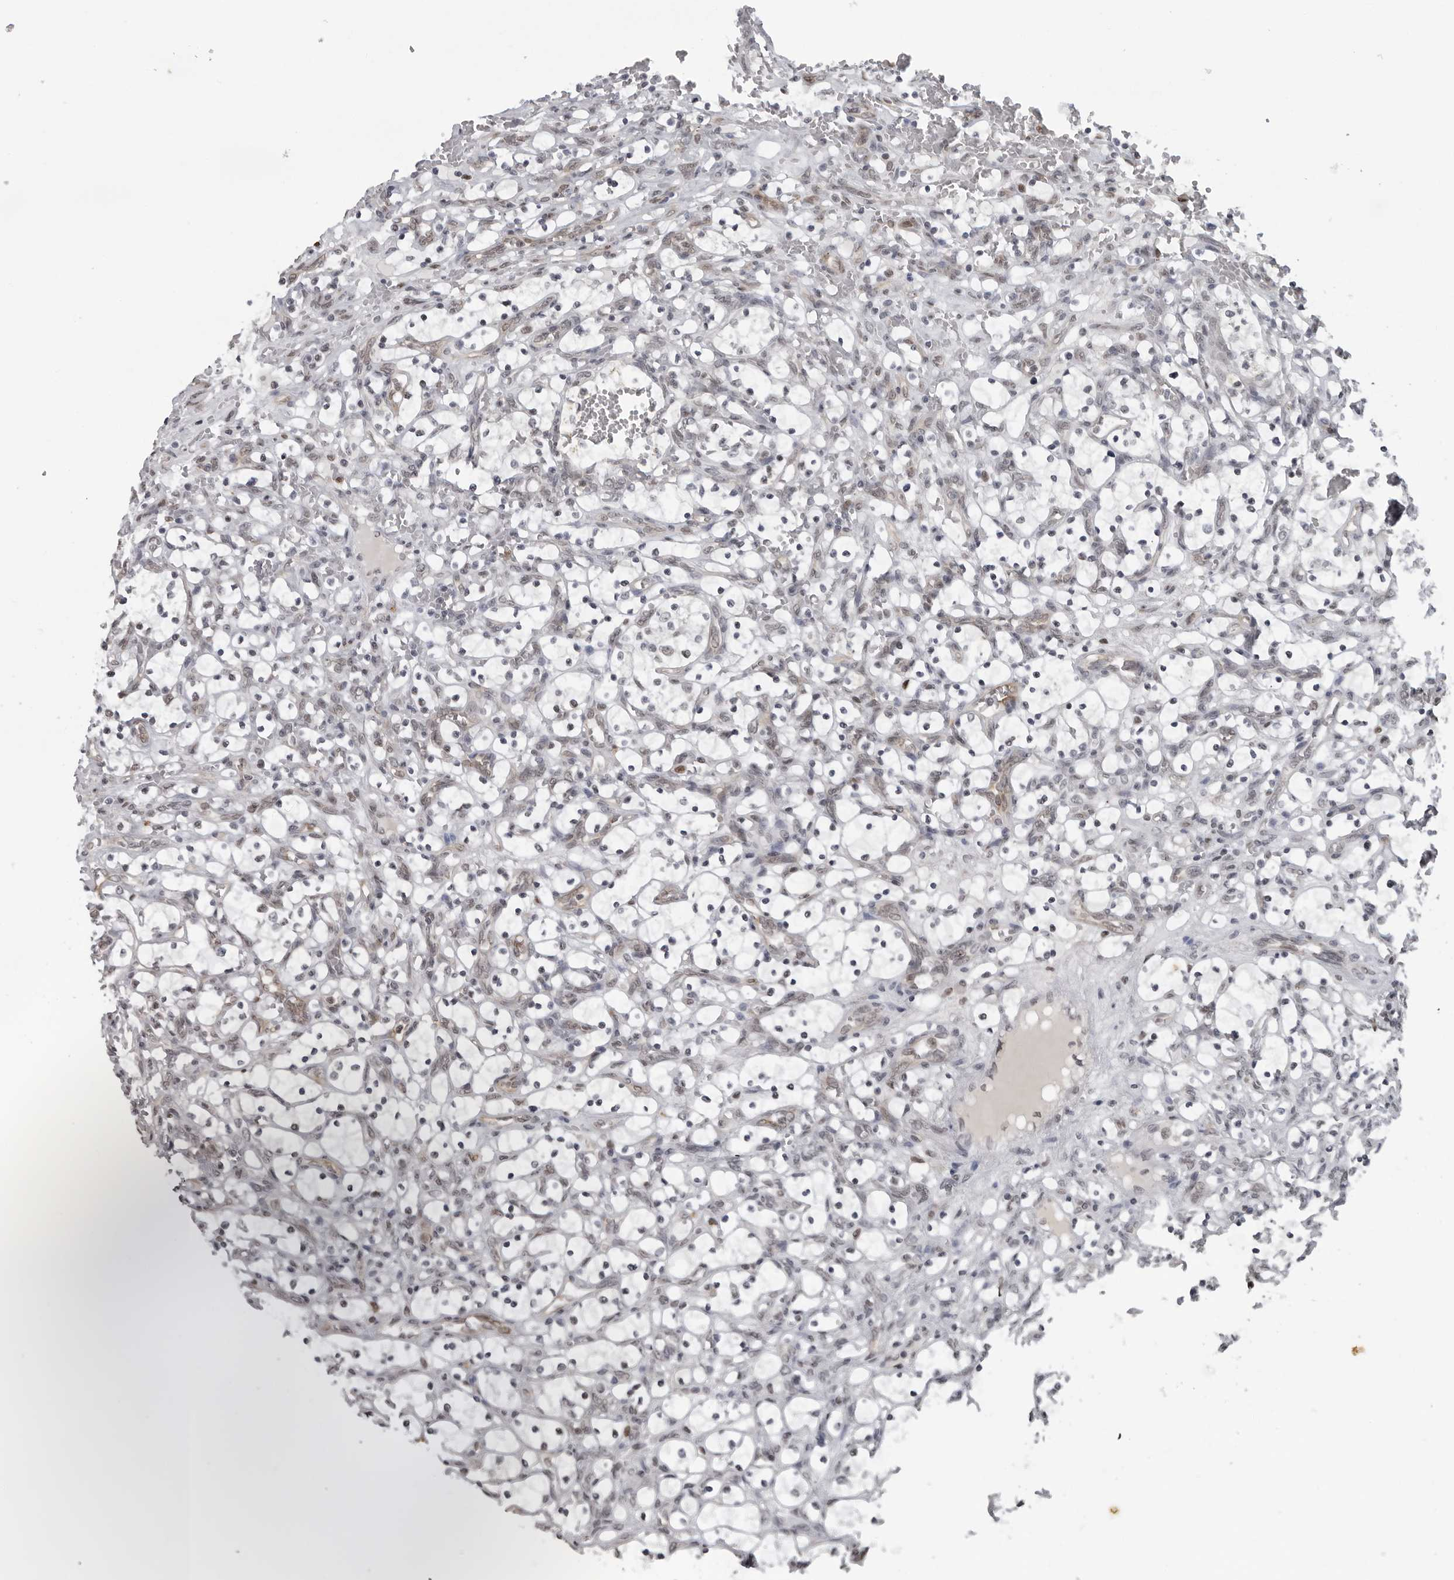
{"staining": {"intensity": "negative", "quantity": "none", "location": "none"}, "tissue": "renal cancer", "cell_type": "Tumor cells", "image_type": "cancer", "snomed": [{"axis": "morphology", "description": "Adenocarcinoma, NOS"}, {"axis": "topography", "description": "Kidney"}], "caption": "DAB (3,3'-diaminobenzidine) immunohistochemical staining of adenocarcinoma (renal) reveals no significant positivity in tumor cells.", "gene": "MAF", "patient": {"sex": "female", "age": 69}}